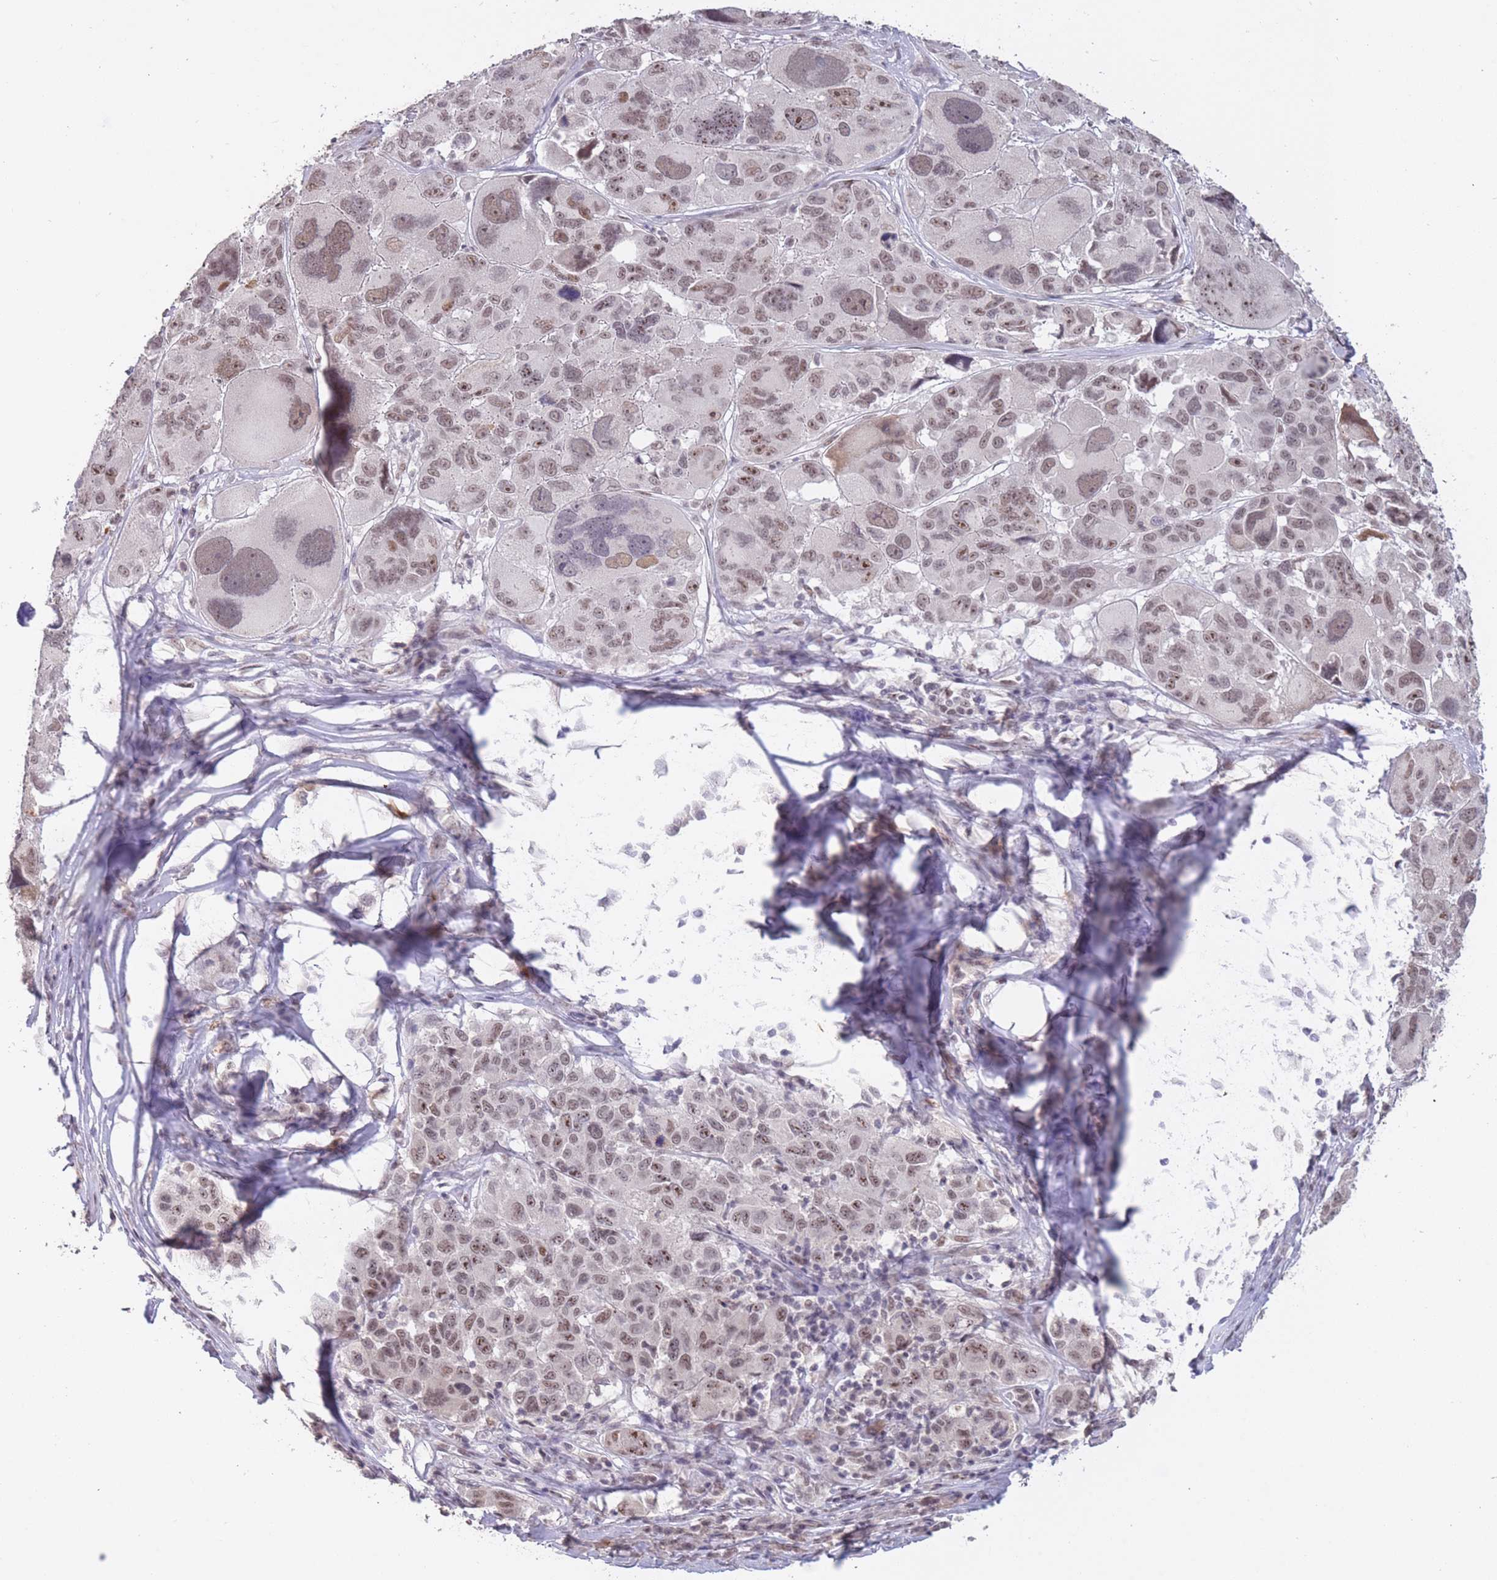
{"staining": {"intensity": "weak", "quantity": "25%-75%", "location": "nuclear"}, "tissue": "melanoma", "cell_type": "Tumor cells", "image_type": "cancer", "snomed": [{"axis": "morphology", "description": "Malignant melanoma, NOS"}, {"axis": "topography", "description": "Skin"}], "caption": "Immunohistochemistry micrograph of neoplastic tissue: human melanoma stained using IHC displays low levels of weak protein expression localized specifically in the nuclear of tumor cells, appearing as a nuclear brown color.", "gene": "HNRNPUL1", "patient": {"sex": "female", "age": 66}}